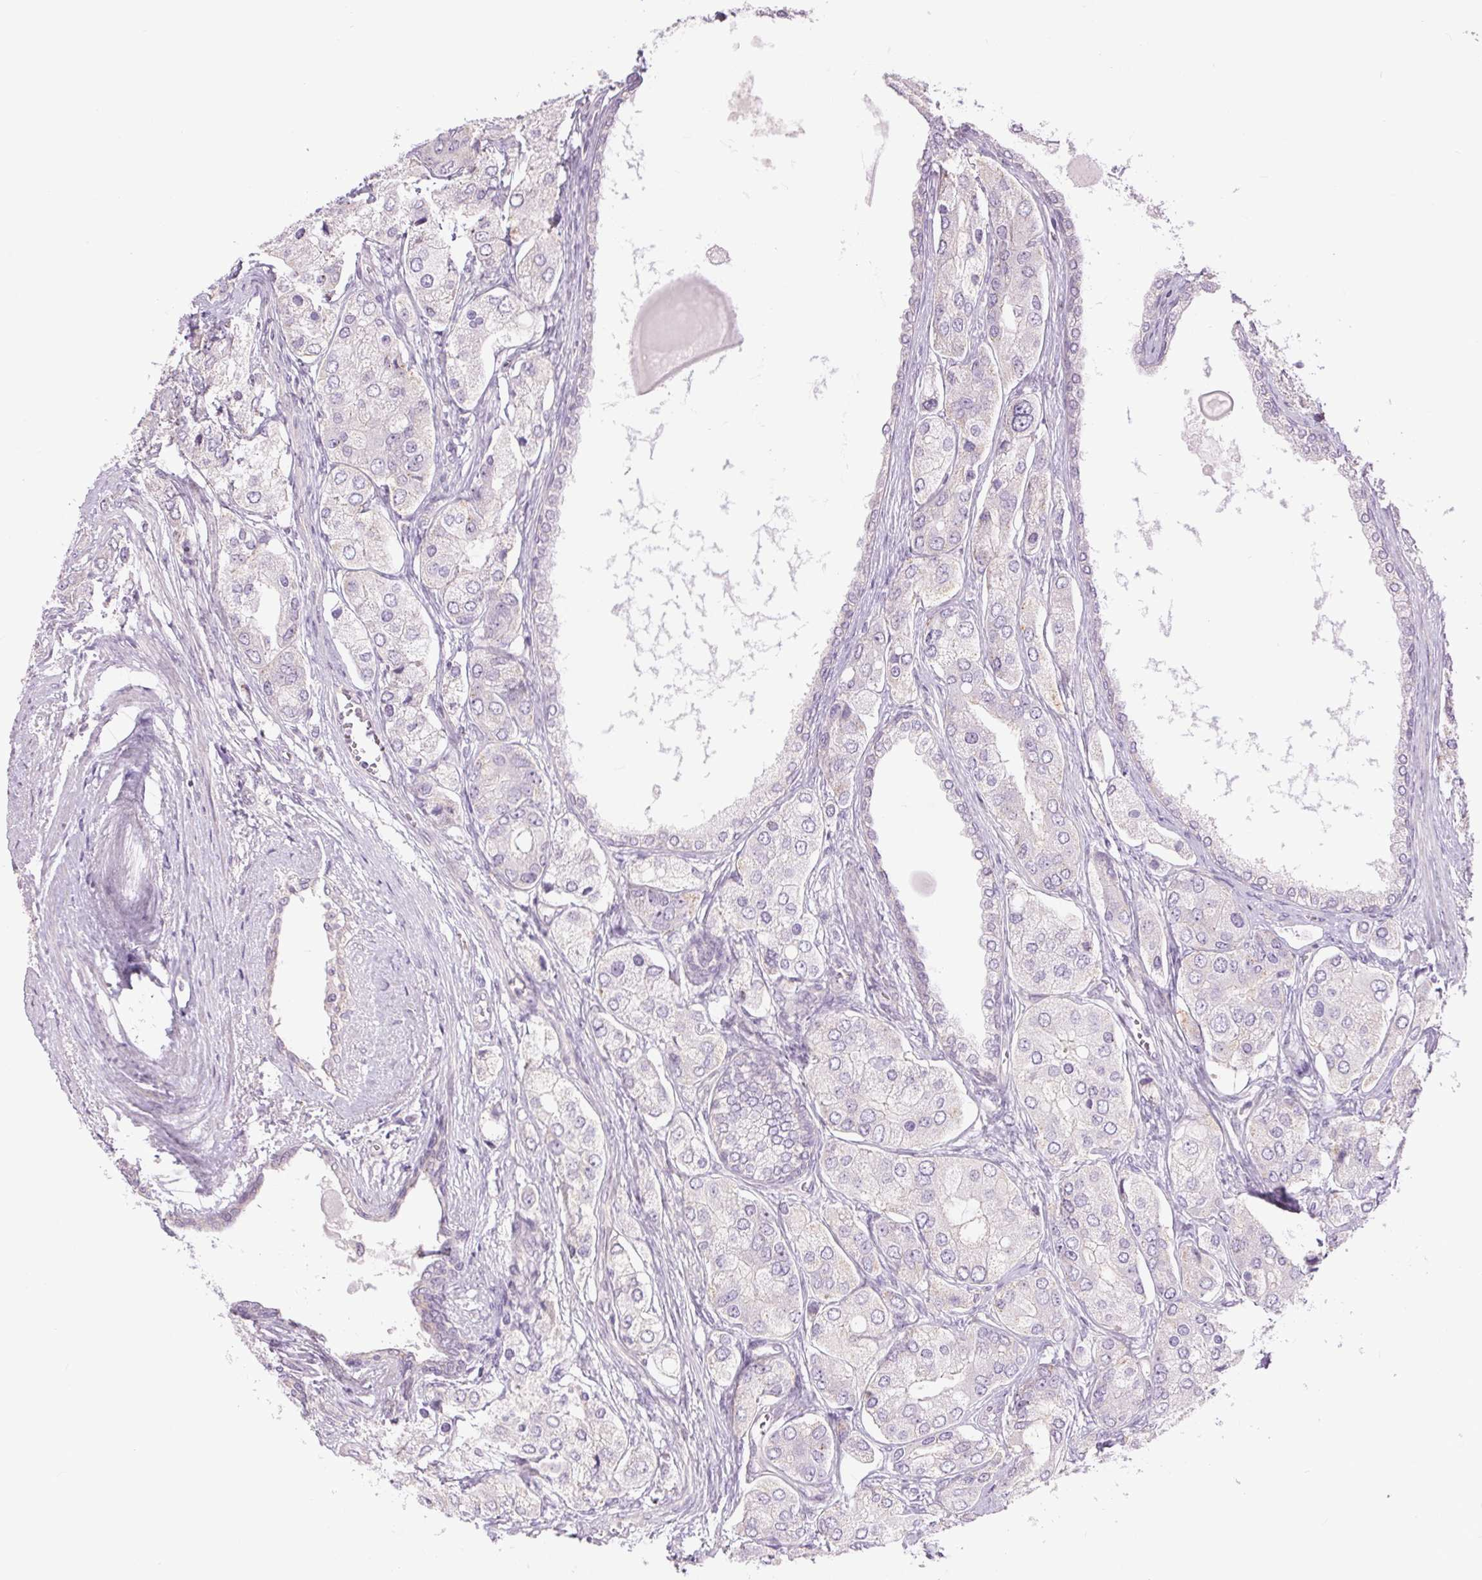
{"staining": {"intensity": "negative", "quantity": "none", "location": "none"}, "tissue": "prostate cancer", "cell_type": "Tumor cells", "image_type": "cancer", "snomed": [{"axis": "morphology", "description": "Adenocarcinoma, Low grade"}, {"axis": "topography", "description": "Prostate"}], "caption": "Tumor cells show no significant staining in low-grade adenocarcinoma (prostate). (DAB (3,3'-diaminobenzidine) IHC visualized using brightfield microscopy, high magnification).", "gene": "CTNNA3", "patient": {"sex": "male", "age": 69}}